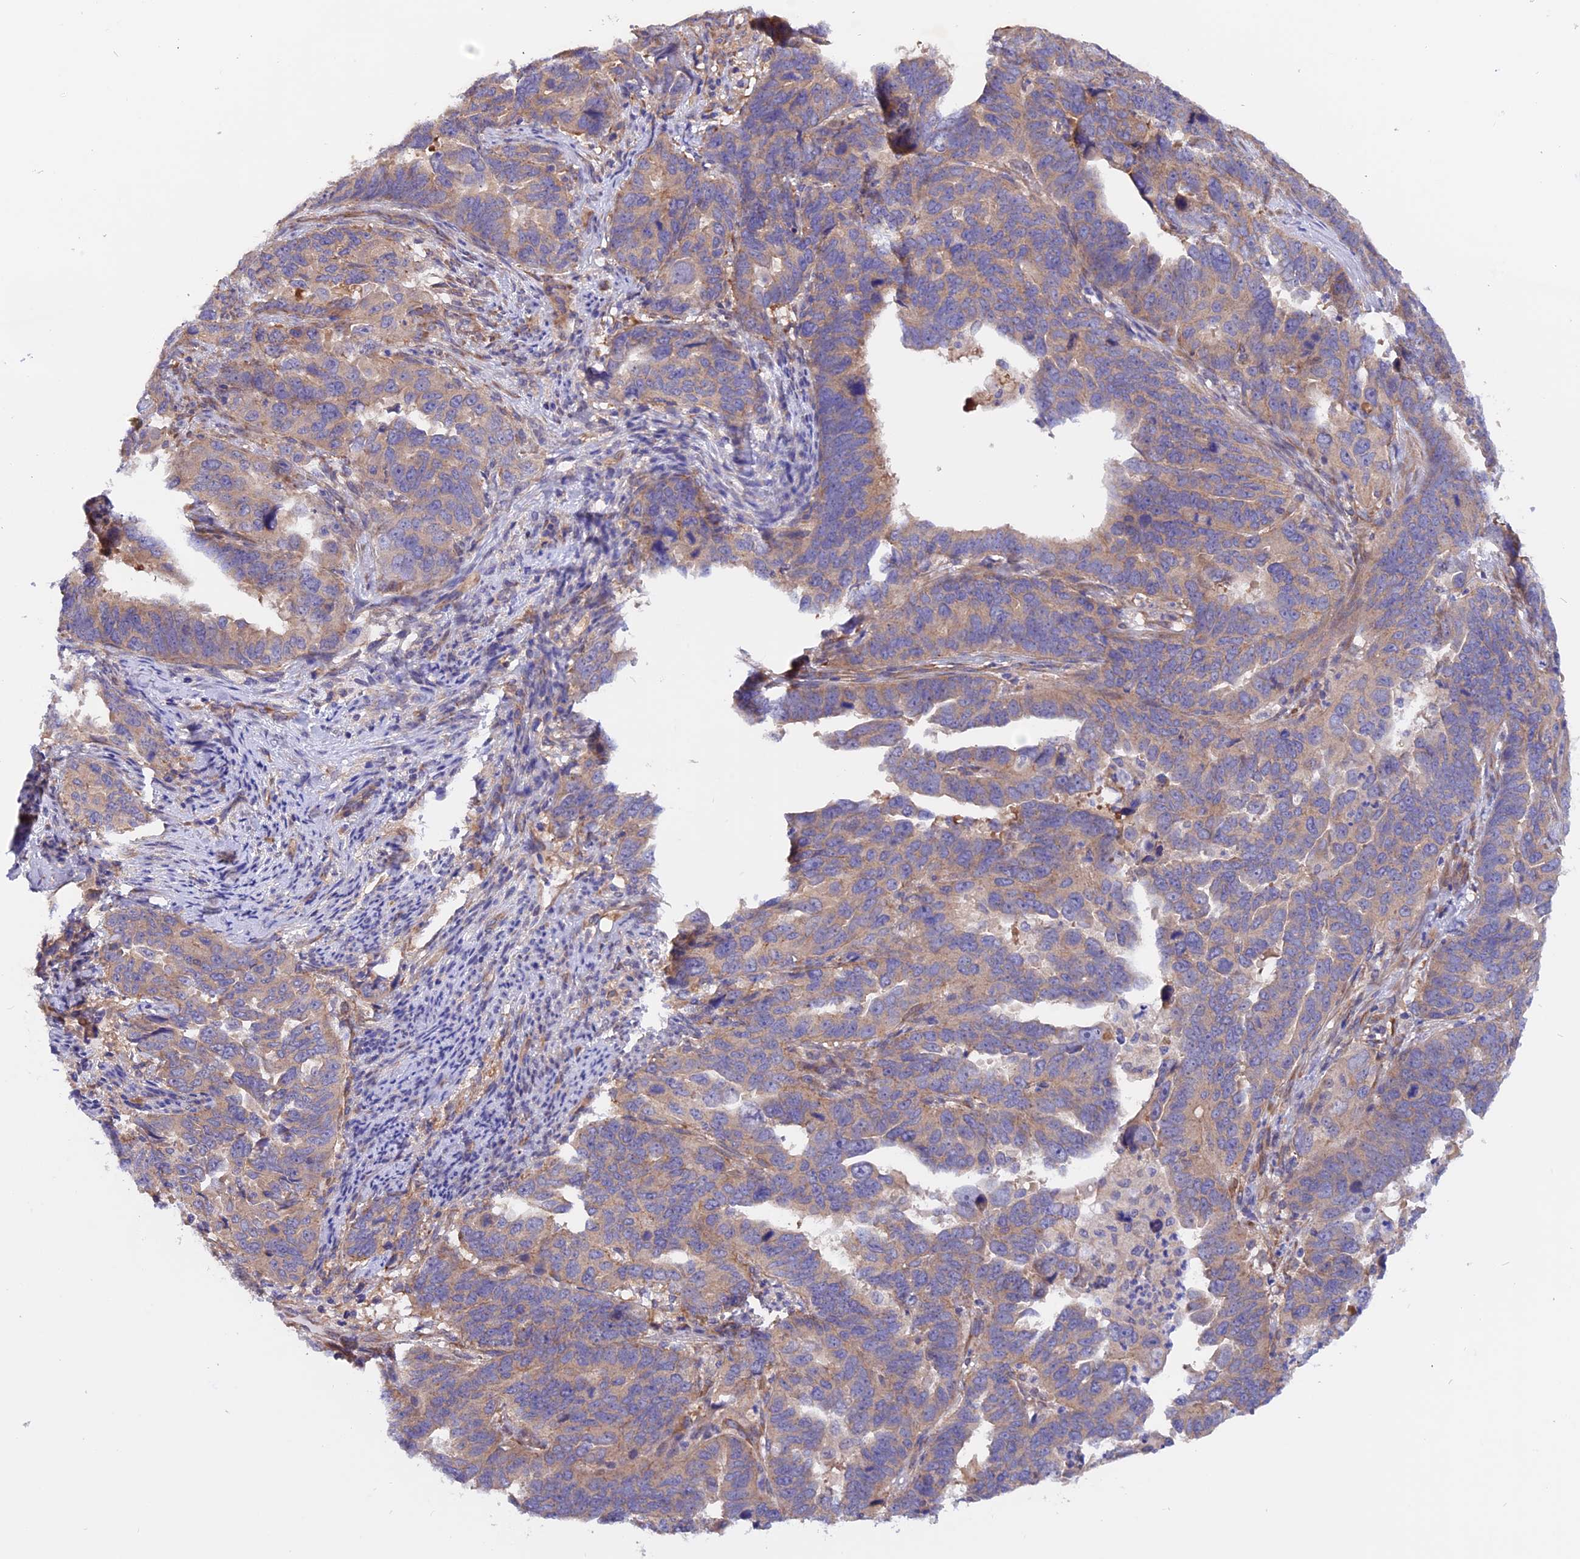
{"staining": {"intensity": "weak", "quantity": "25%-75%", "location": "cytoplasmic/membranous"}, "tissue": "endometrial cancer", "cell_type": "Tumor cells", "image_type": "cancer", "snomed": [{"axis": "morphology", "description": "Adenocarcinoma, NOS"}, {"axis": "topography", "description": "Endometrium"}], "caption": "Immunohistochemistry (IHC) staining of endometrial cancer, which exhibits low levels of weak cytoplasmic/membranous expression in about 25%-75% of tumor cells indicating weak cytoplasmic/membranous protein positivity. The staining was performed using DAB (brown) for protein detection and nuclei were counterstained in hematoxylin (blue).", "gene": "HYCC1", "patient": {"sex": "female", "age": 65}}